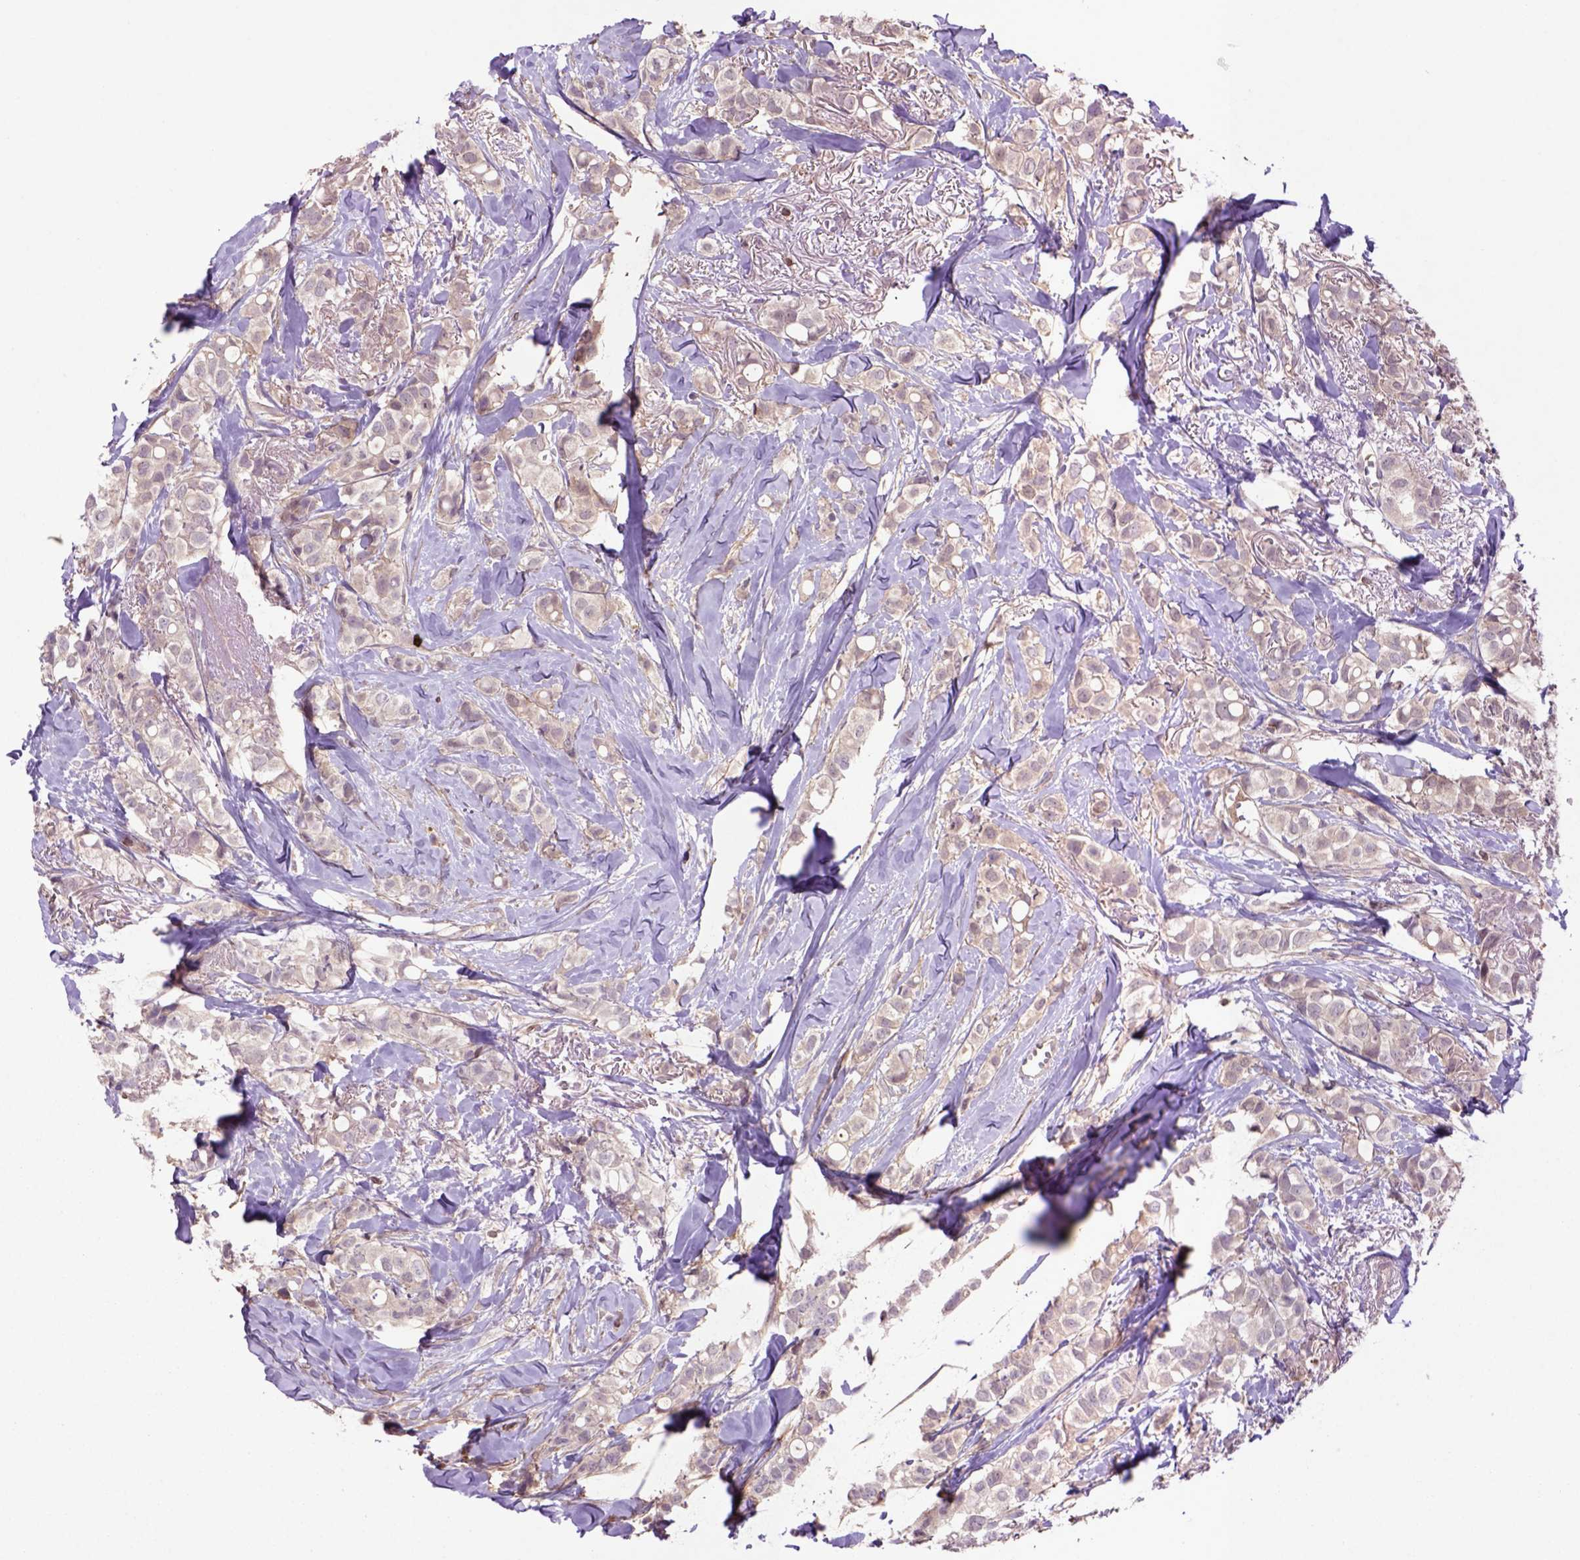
{"staining": {"intensity": "negative", "quantity": "none", "location": "none"}, "tissue": "breast cancer", "cell_type": "Tumor cells", "image_type": "cancer", "snomed": [{"axis": "morphology", "description": "Duct carcinoma"}, {"axis": "topography", "description": "Breast"}], "caption": "Immunohistochemical staining of human breast infiltrating ductal carcinoma displays no significant positivity in tumor cells. (Brightfield microscopy of DAB immunohistochemistry (IHC) at high magnification).", "gene": "HSPBP1", "patient": {"sex": "female", "age": 85}}